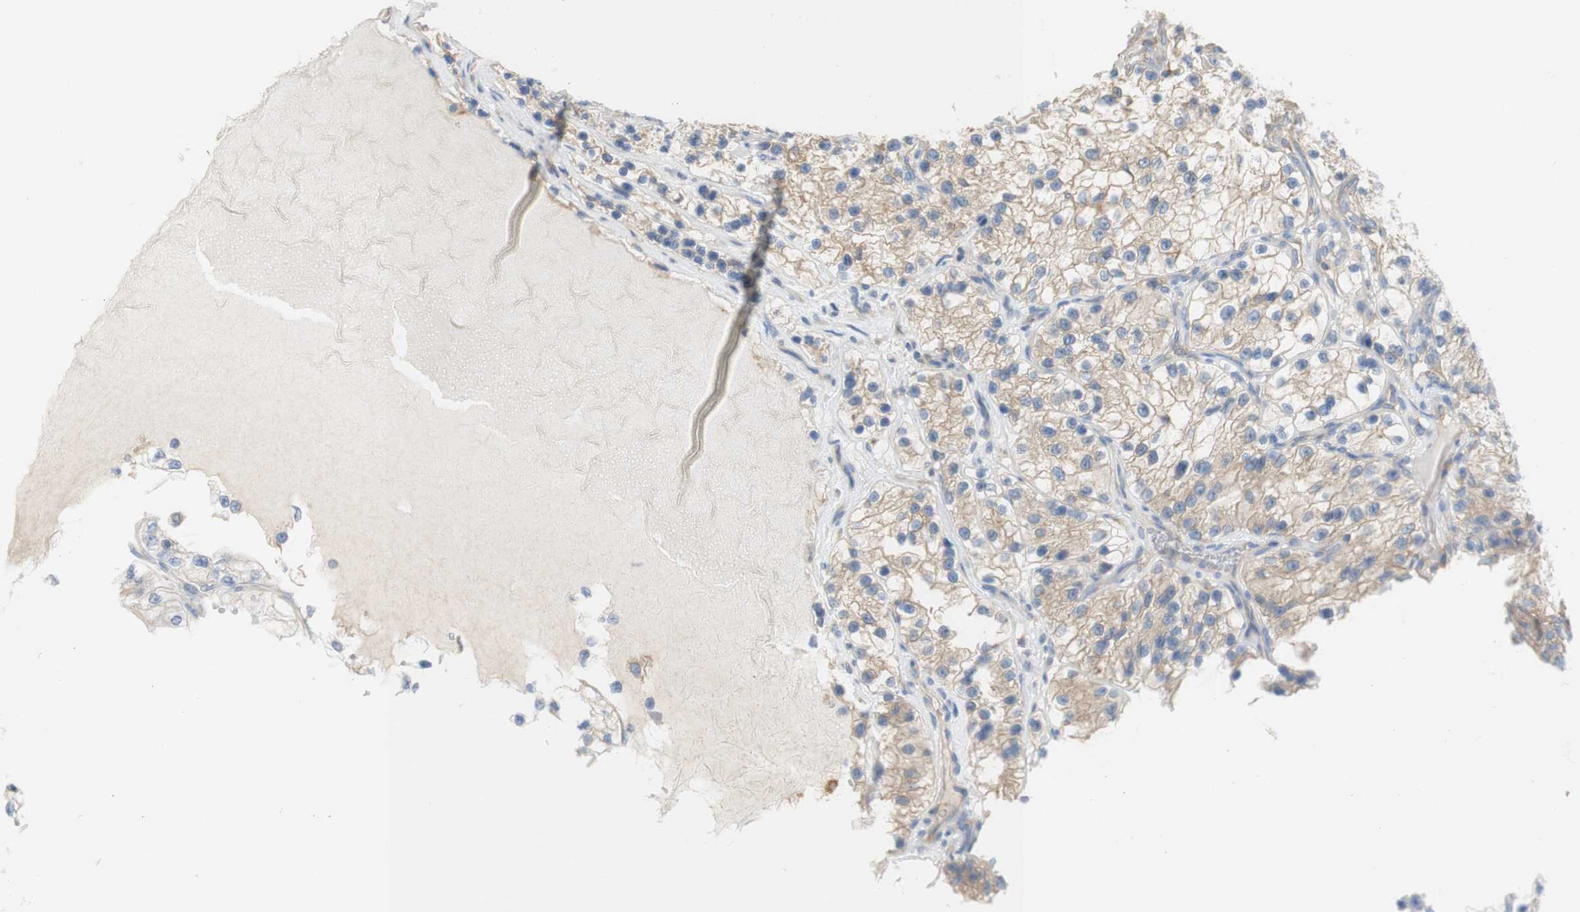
{"staining": {"intensity": "weak", "quantity": "25%-75%", "location": "cytoplasmic/membranous"}, "tissue": "renal cancer", "cell_type": "Tumor cells", "image_type": "cancer", "snomed": [{"axis": "morphology", "description": "Adenocarcinoma, NOS"}, {"axis": "topography", "description": "Kidney"}], "caption": "Weak cytoplasmic/membranous expression is appreciated in about 25%-75% of tumor cells in renal cancer (adenocarcinoma).", "gene": "ATP2B1", "patient": {"sex": "female", "age": 57}}